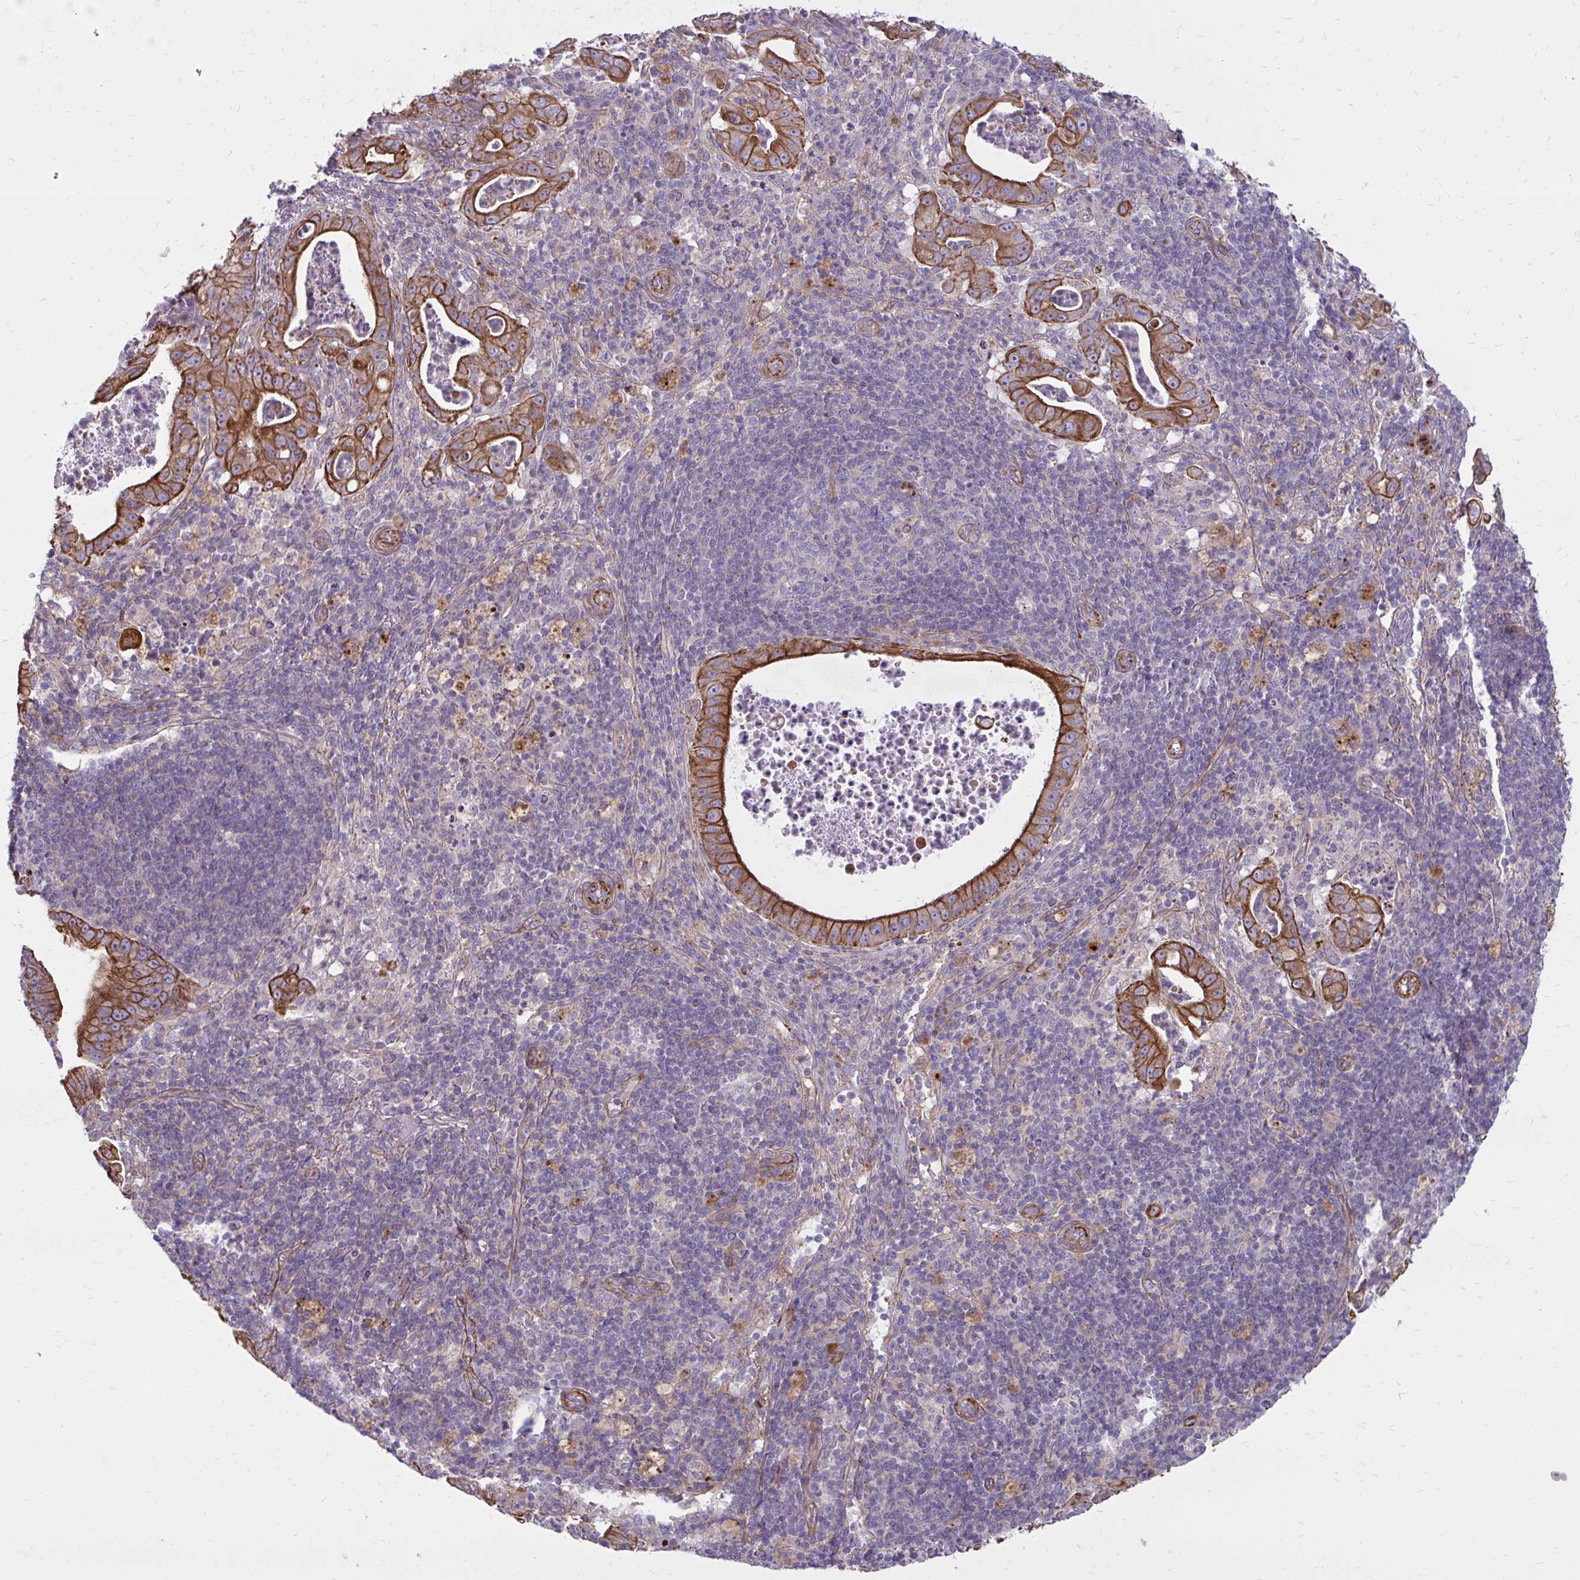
{"staining": {"intensity": "strong", "quantity": ">75%", "location": "cytoplasmic/membranous"}, "tissue": "pancreatic cancer", "cell_type": "Tumor cells", "image_type": "cancer", "snomed": [{"axis": "morphology", "description": "Adenocarcinoma, NOS"}, {"axis": "topography", "description": "Pancreas"}], "caption": "Immunohistochemical staining of human pancreatic adenocarcinoma displays high levels of strong cytoplasmic/membranous expression in approximately >75% of tumor cells. Nuclei are stained in blue.", "gene": "FAP", "patient": {"sex": "male", "age": 71}}